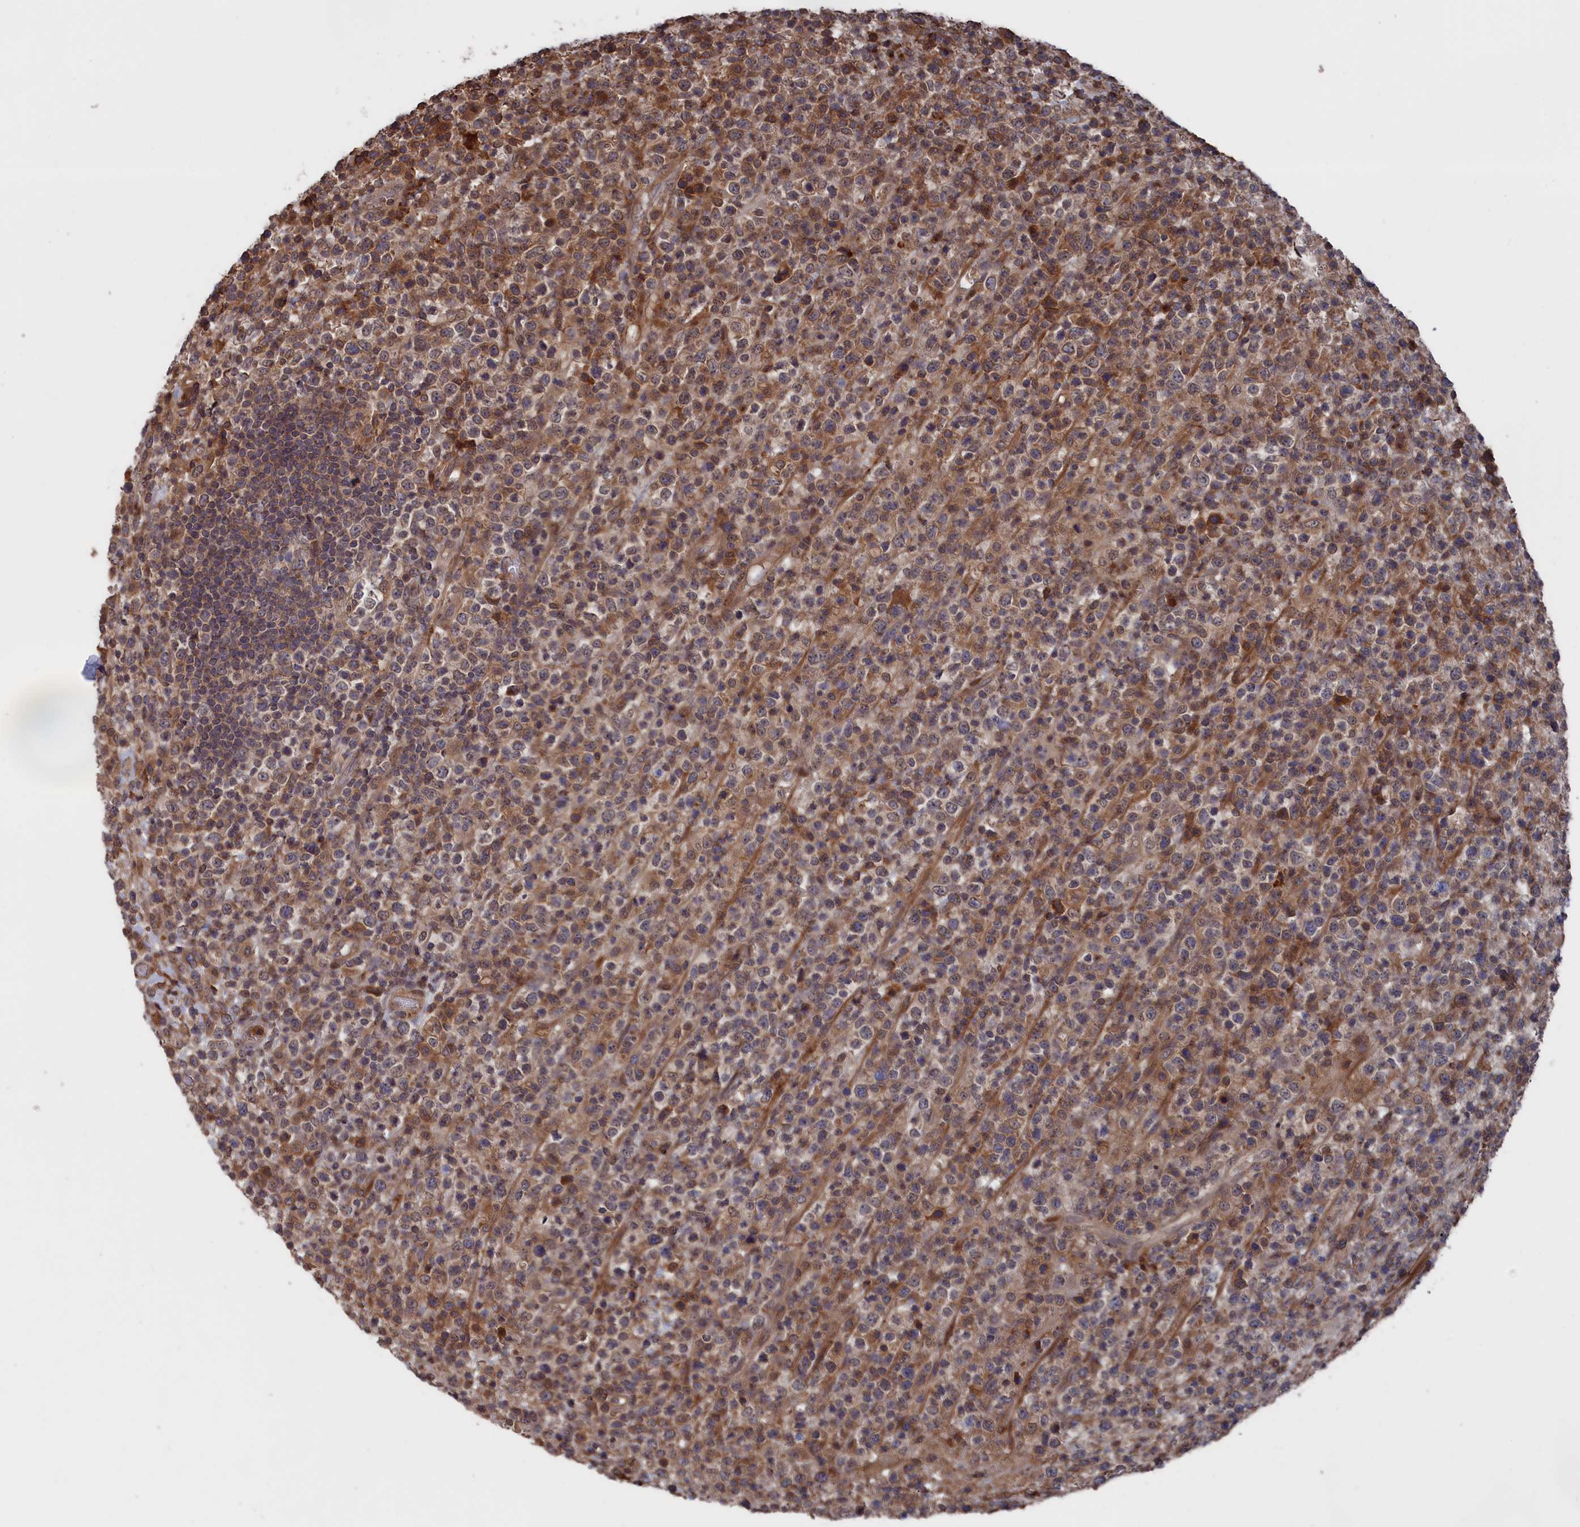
{"staining": {"intensity": "moderate", "quantity": "<25%", "location": "cytoplasmic/membranous"}, "tissue": "lymphoma", "cell_type": "Tumor cells", "image_type": "cancer", "snomed": [{"axis": "morphology", "description": "Malignant lymphoma, non-Hodgkin's type, High grade"}, {"axis": "topography", "description": "Colon"}], "caption": "Protein expression analysis of human lymphoma reveals moderate cytoplasmic/membranous positivity in approximately <25% of tumor cells.", "gene": "PLA2G15", "patient": {"sex": "female", "age": 53}}